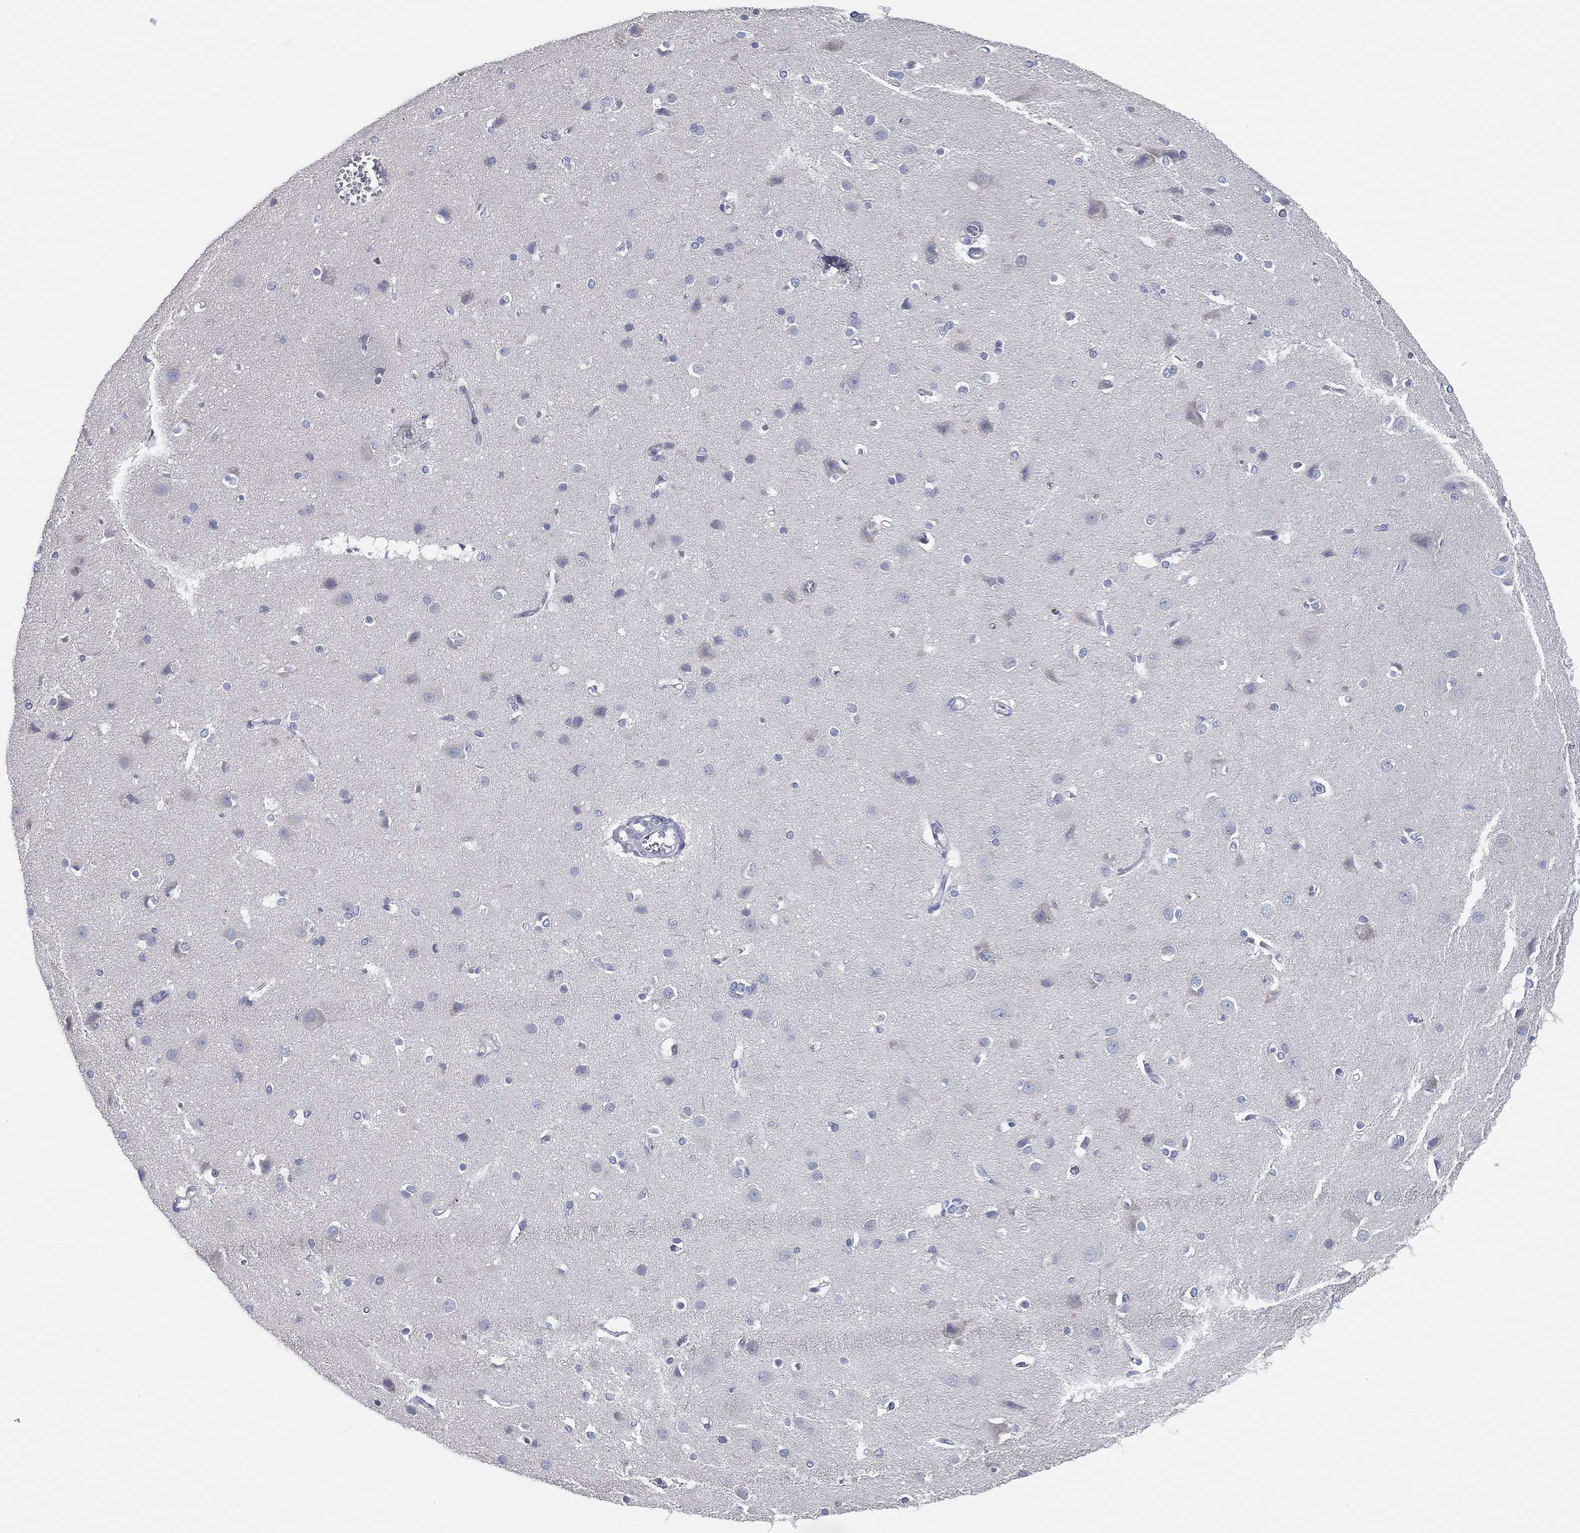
{"staining": {"intensity": "negative", "quantity": "none", "location": "none"}, "tissue": "cerebral cortex", "cell_type": "Endothelial cells", "image_type": "normal", "snomed": [{"axis": "morphology", "description": "Normal tissue, NOS"}, {"axis": "topography", "description": "Cerebral cortex"}], "caption": "A high-resolution photomicrograph shows IHC staining of unremarkable cerebral cortex, which reveals no significant staining in endothelial cells. (DAB immunohistochemistry visualized using brightfield microscopy, high magnification).", "gene": "TMEM40", "patient": {"sex": "male", "age": 37}}